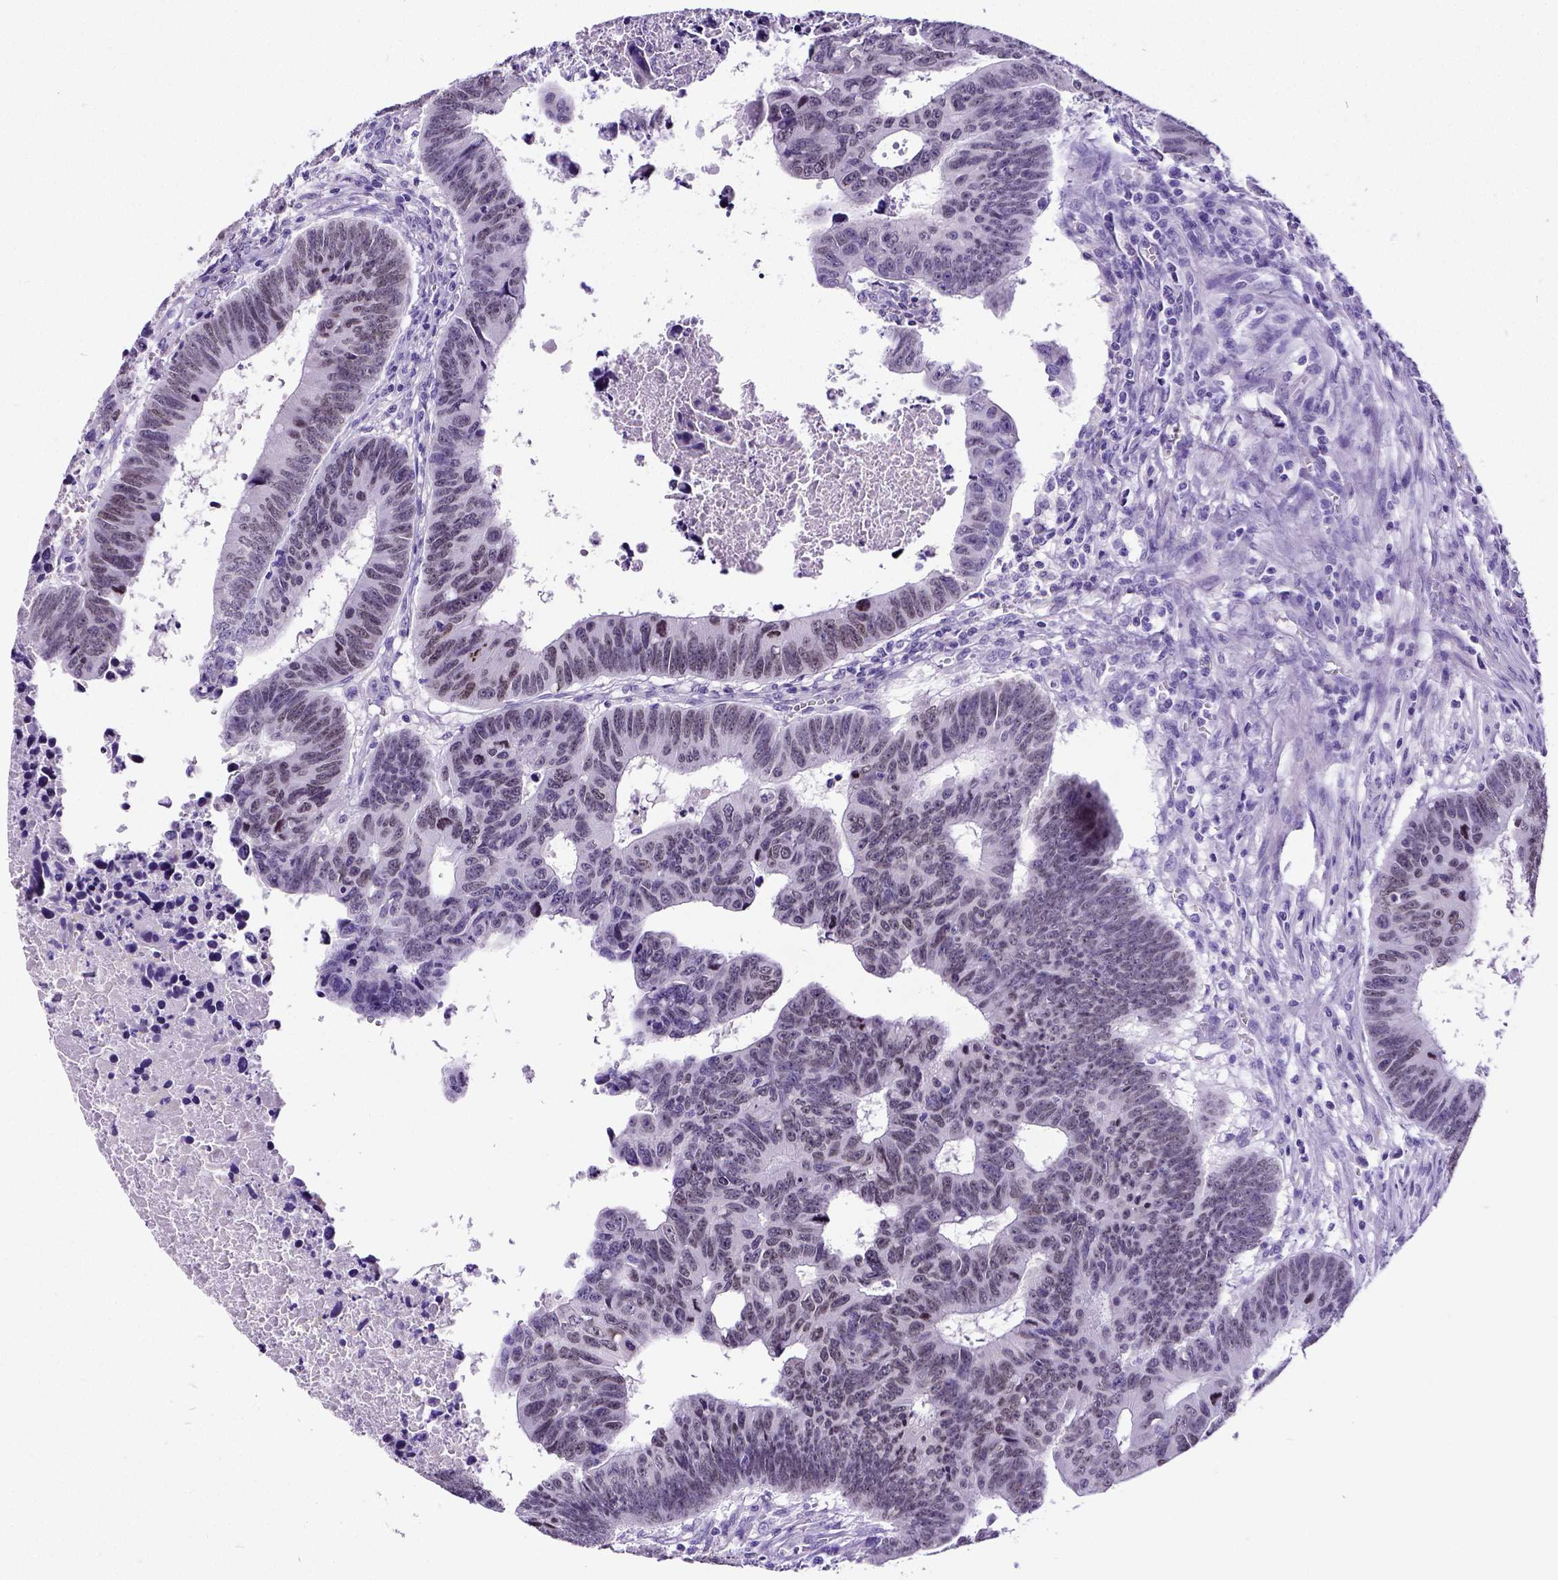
{"staining": {"intensity": "weak", "quantity": "25%-75%", "location": "nuclear"}, "tissue": "colorectal cancer", "cell_type": "Tumor cells", "image_type": "cancer", "snomed": [{"axis": "morphology", "description": "Adenocarcinoma, NOS"}, {"axis": "topography", "description": "Rectum"}], "caption": "Colorectal cancer was stained to show a protein in brown. There is low levels of weak nuclear expression in about 25%-75% of tumor cells.", "gene": "SATB2", "patient": {"sex": "female", "age": 85}}